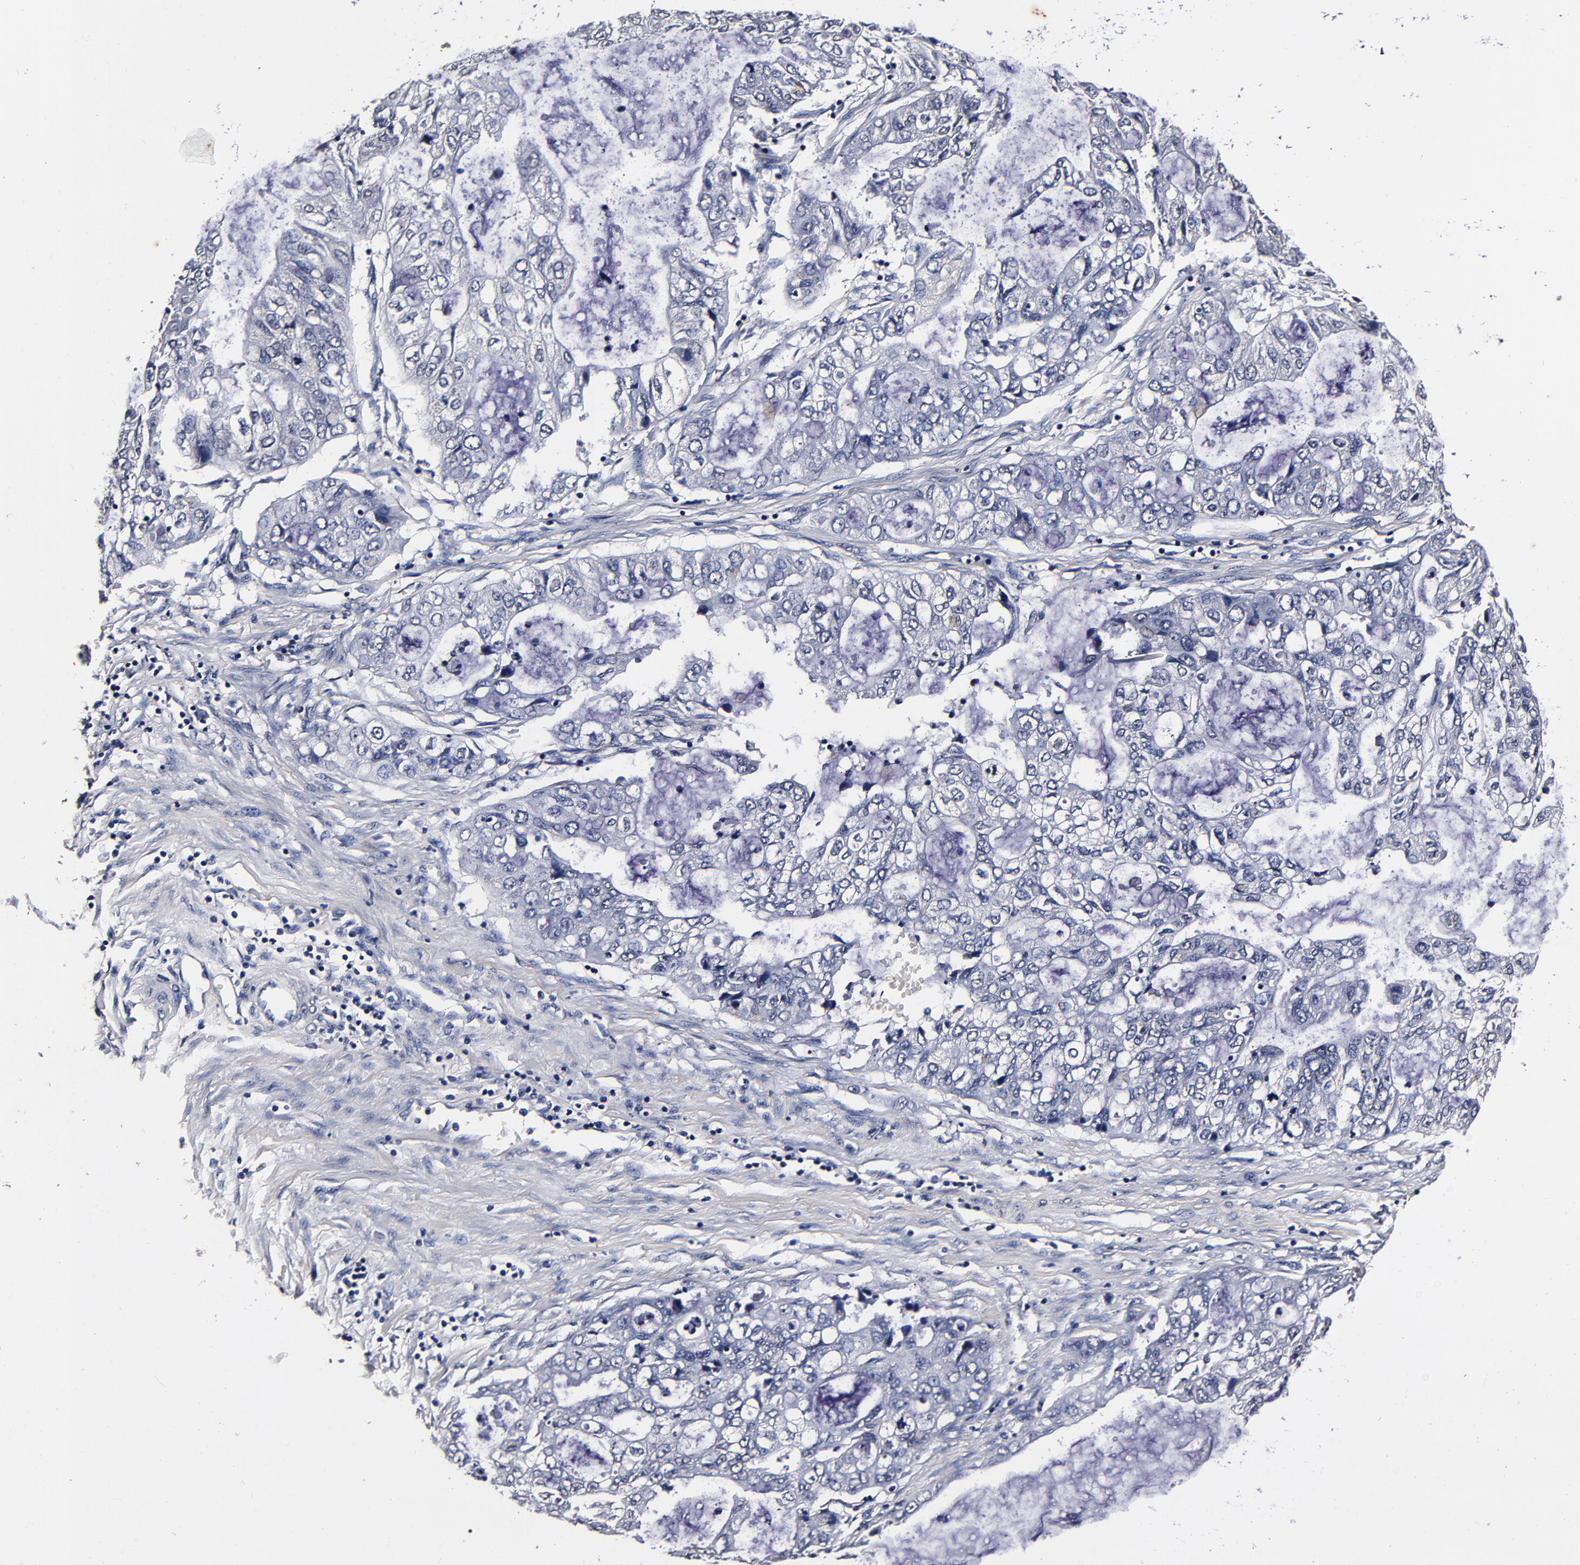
{"staining": {"intensity": "negative", "quantity": "none", "location": "none"}, "tissue": "stomach cancer", "cell_type": "Tumor cells", "image_type": "cancer", "snomed": [{"axis": "morphology", "description": "Adenocarcinoma, NOS"}, {"axis": "topography", "description": "Stomach, upper"}], "caption": "Adenocarcinoma (stomach) was stained to show a protein in brown. There is no significant expression in tumor cells.", "gene": "MMP15", "patient": {"sex": "female", "age": 52}}